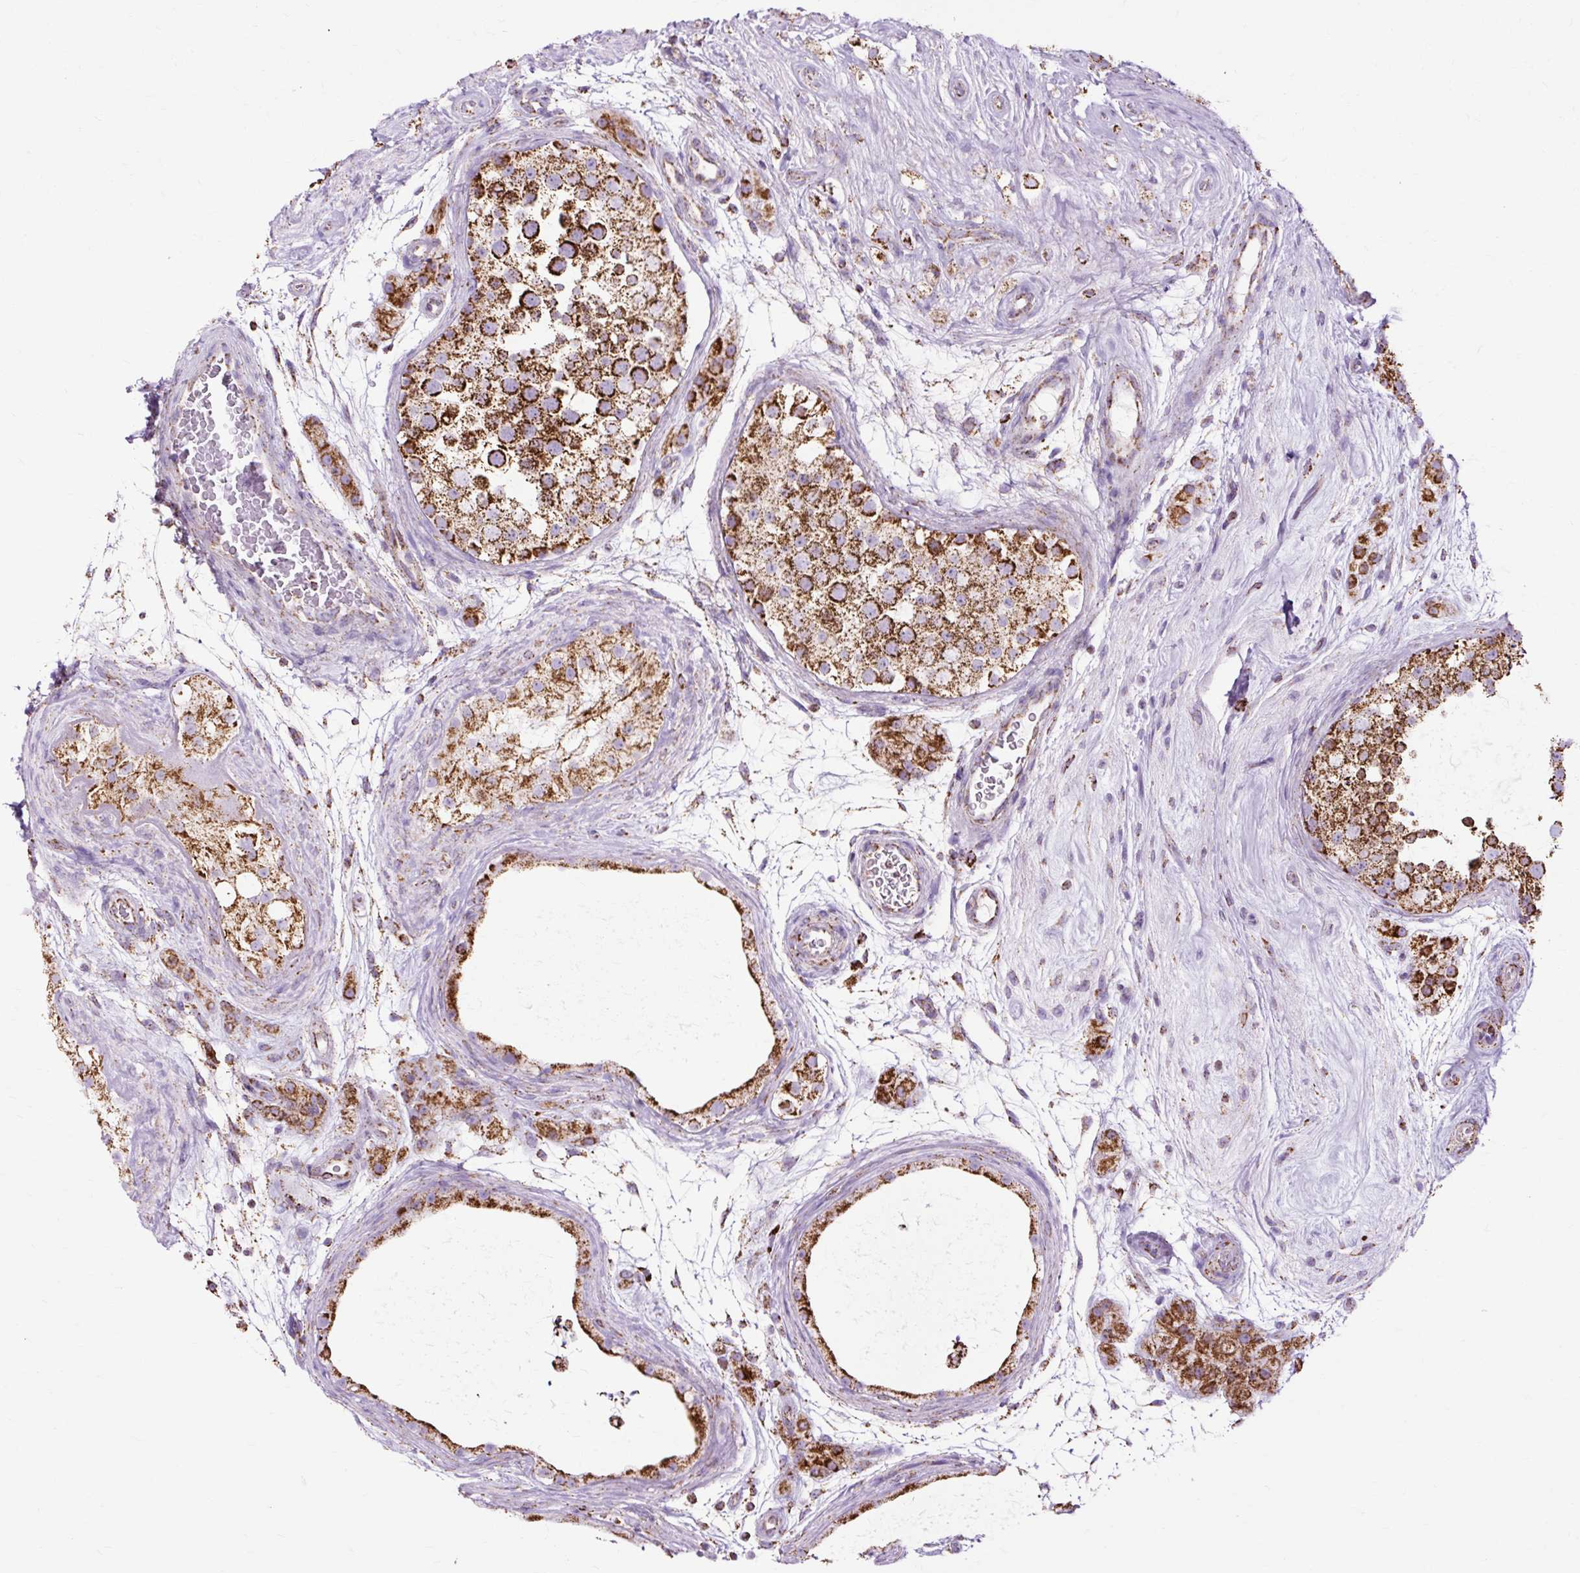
{"staining": {"intensity": "strong", "quantity": ">75%", "location": "cytoplasmic/membranous"}, "tissue": "testis", "cell_type": "Cells in seminiferous ducts", "image_type": "normal", "snomed": [{"axis": "morphology", "description": "Normal tissue, NOS"}, {"axis": "topography", "description": "Testis"}], "caption": "This image reveals normal testis stained with IHC to label a protein in brown. The cytoplasmic/membranous of cells in seminiferous ducts show strong positivity for the protein. Nuclei are counter-stained blue.", "gene": "DLAT", "patient": {"sex": "male", "age": 41}}